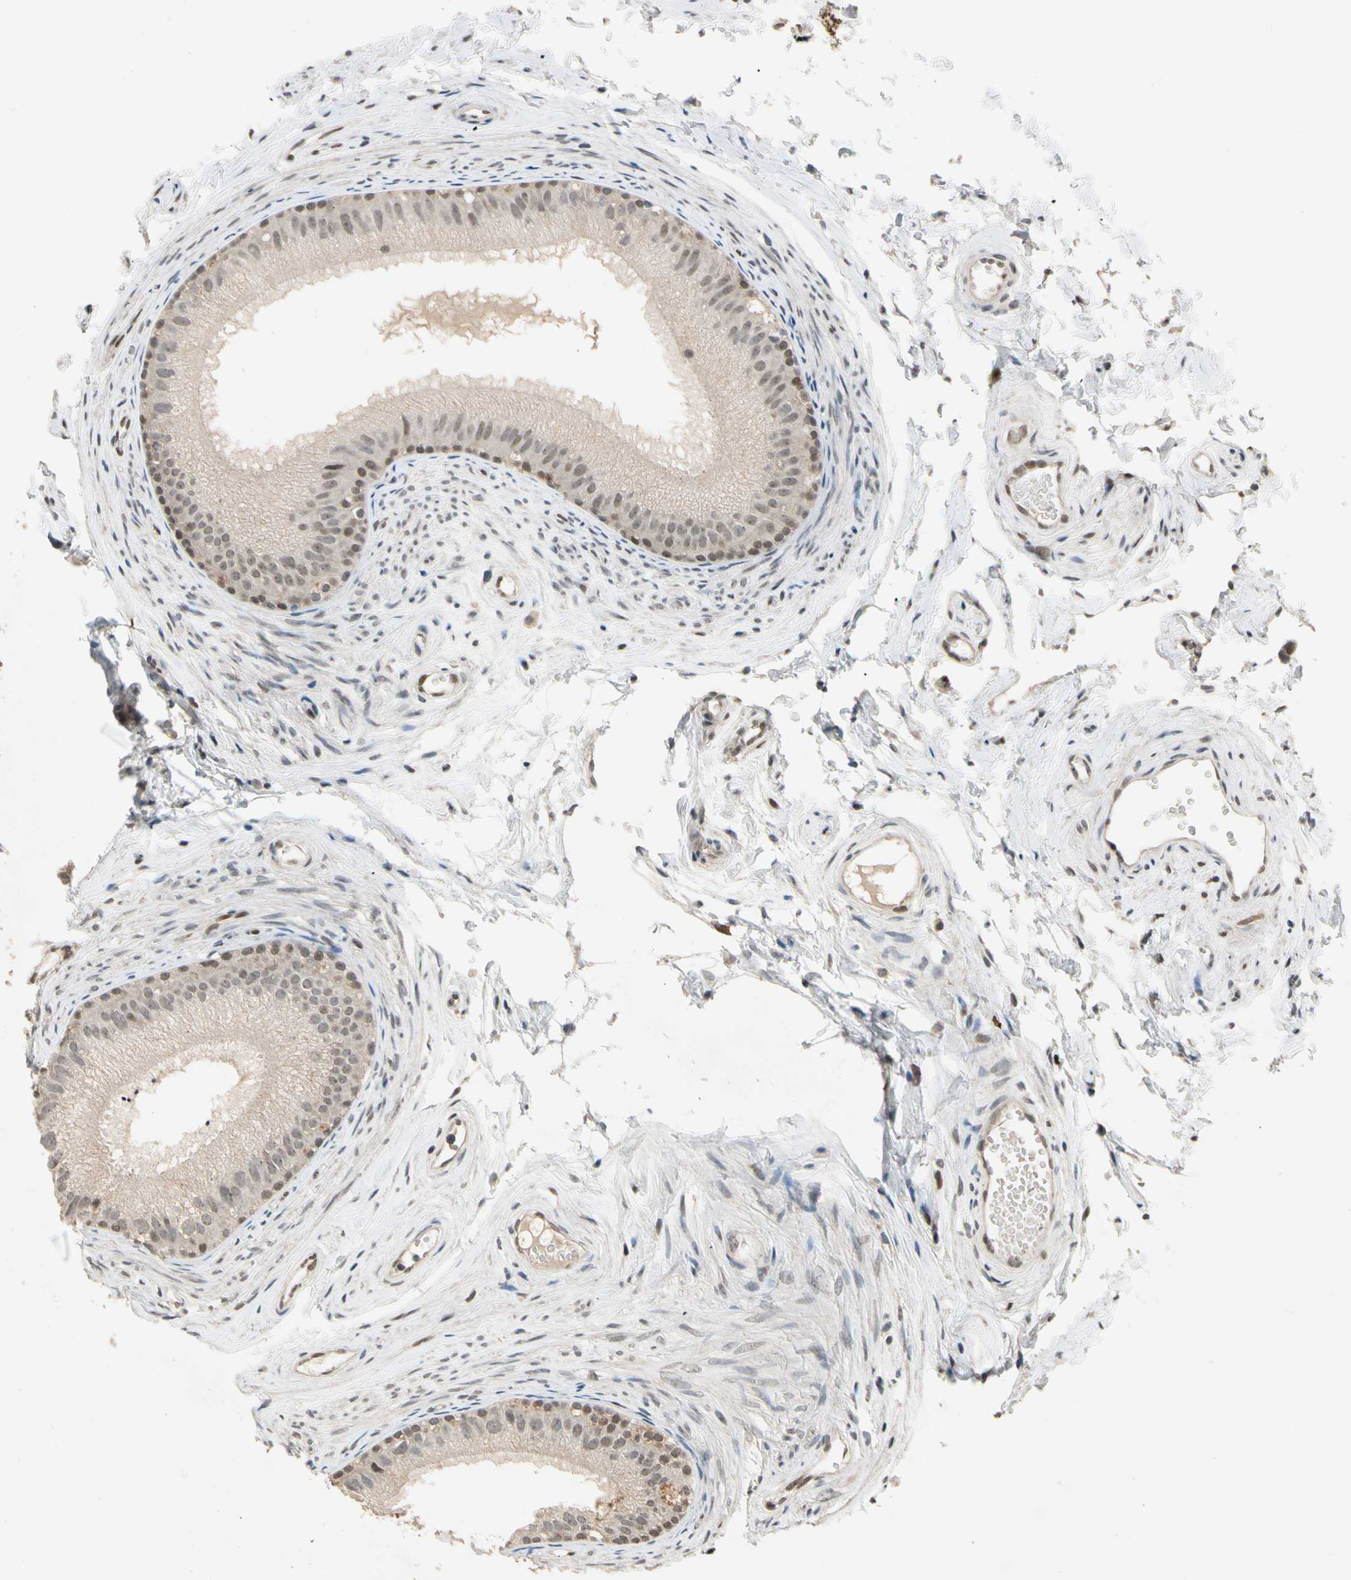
{"staining": {"intensity": "moderate", "quantity": ">75%", "location": "cytoplasmic/membranous,nuclear"}, "tissue": "epididymis", "cell_type": "Glandular cells", "image_type": "normal", "snomed": [{"axis": "morphology", "description": "Normal tissue, NOS"}, {"axis": "topography", "description": "Epididymis"}], "caption": "An immunohistochemistry (IHC) image of benign tissue is shown. Protein staining in brown highlights moderate cytoplasmic/membranous,nuclear positivity in epididymis within glandular cells.", "gene": "RIOX2", "patient": {"sex": "male", "age": 56}}